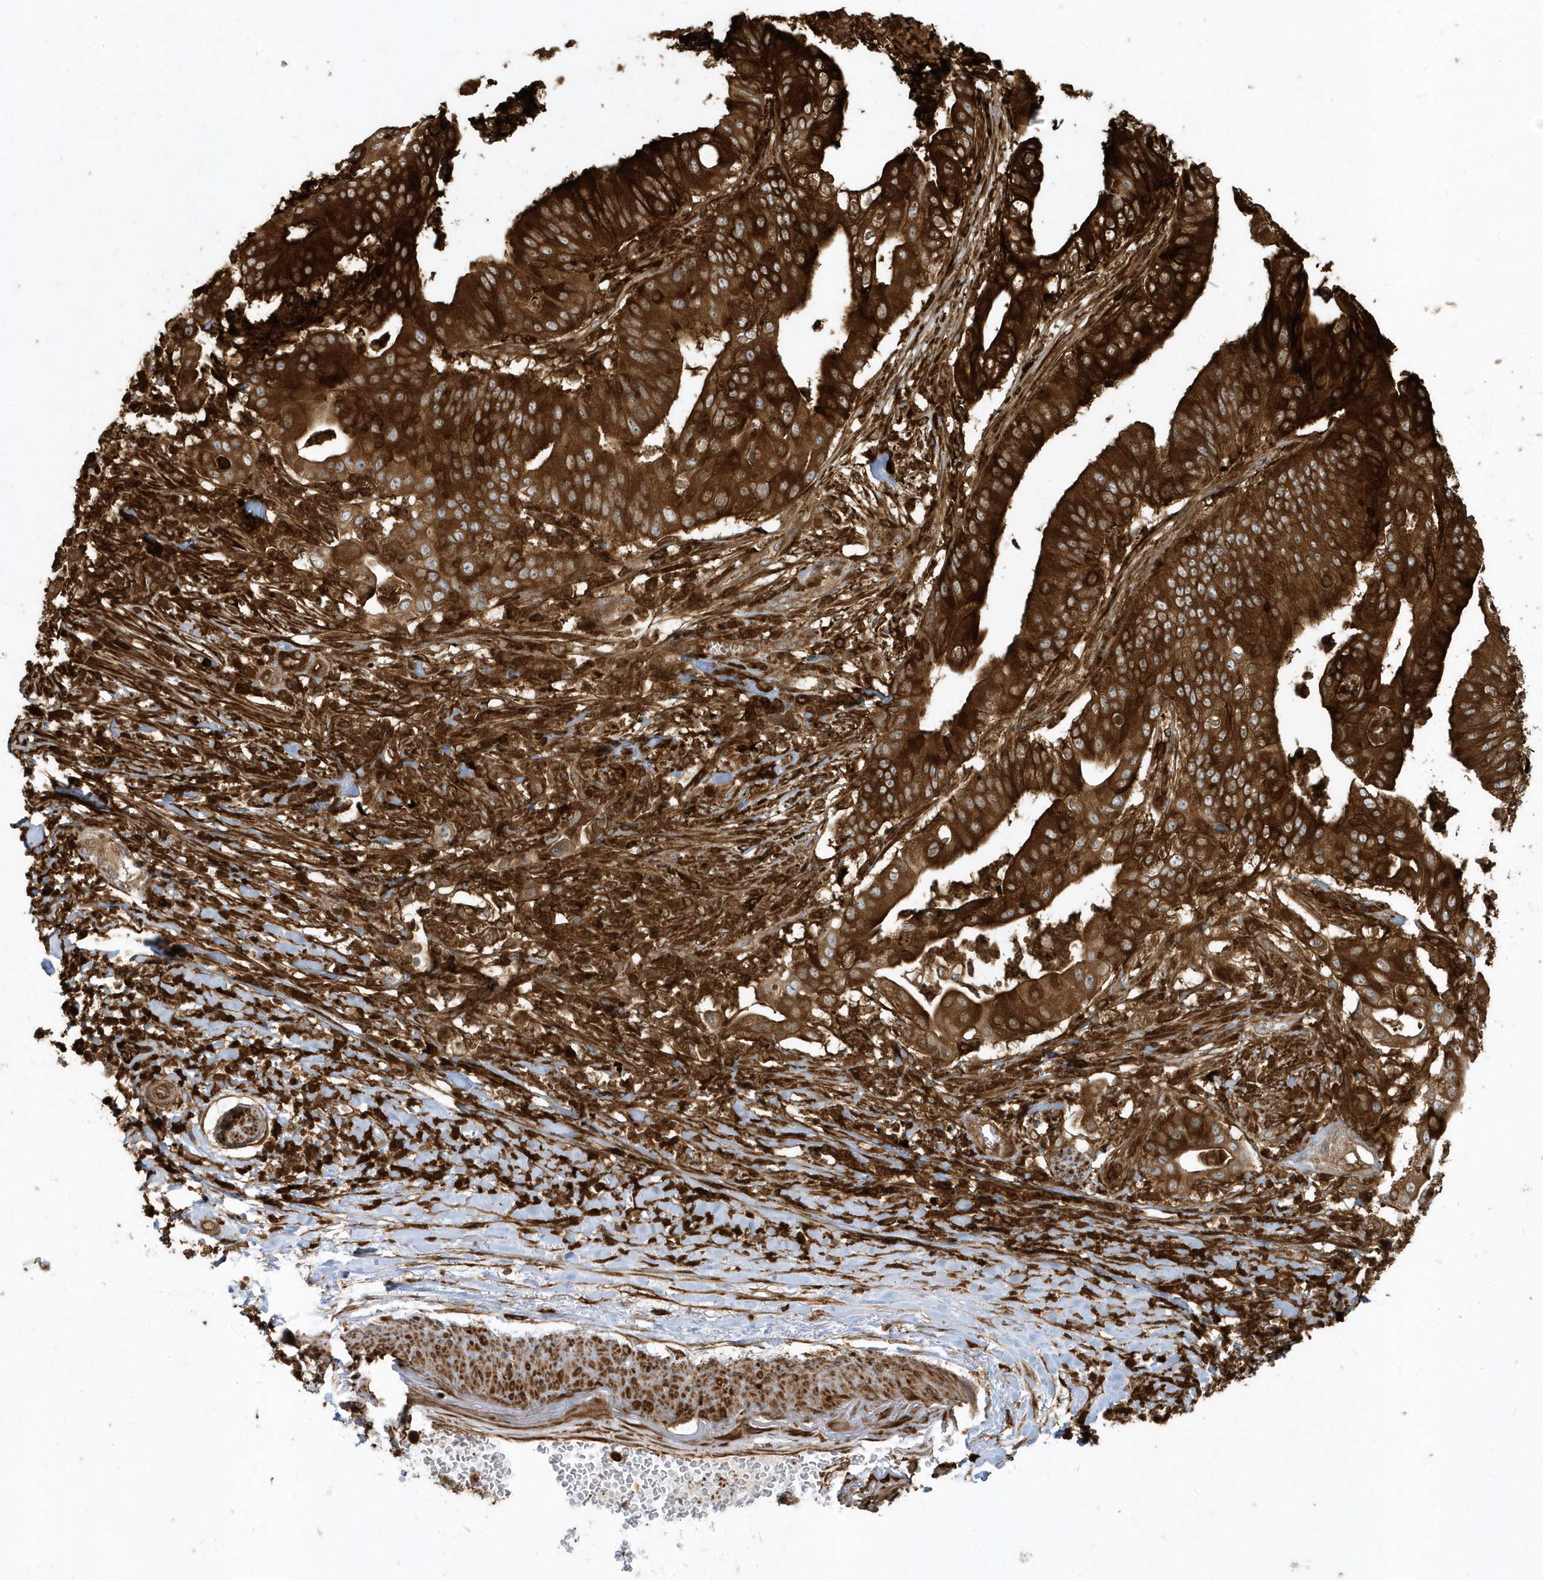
{"staining": {"intensity": "strong", "quantity": ">75%", "location": "cytoplasmic/membranous"}, "tissue": "pancreatic cancer", "cell_type": "Tumor cells", "image_type": "cancer", "snomed": [{"axis": "morphology", "description": "Adenocarcinoma, NOS"}, {"axis": "topography", "description": "Pancreas"}], "caption": "Immunohistochemical staining of human pancreatic cancer shows strong cytoplasmic/membranous protein staining in approximately >75% of tumor cells.", "gene": "CLCN6", "patient": {"sex": "female", "age": 77}}